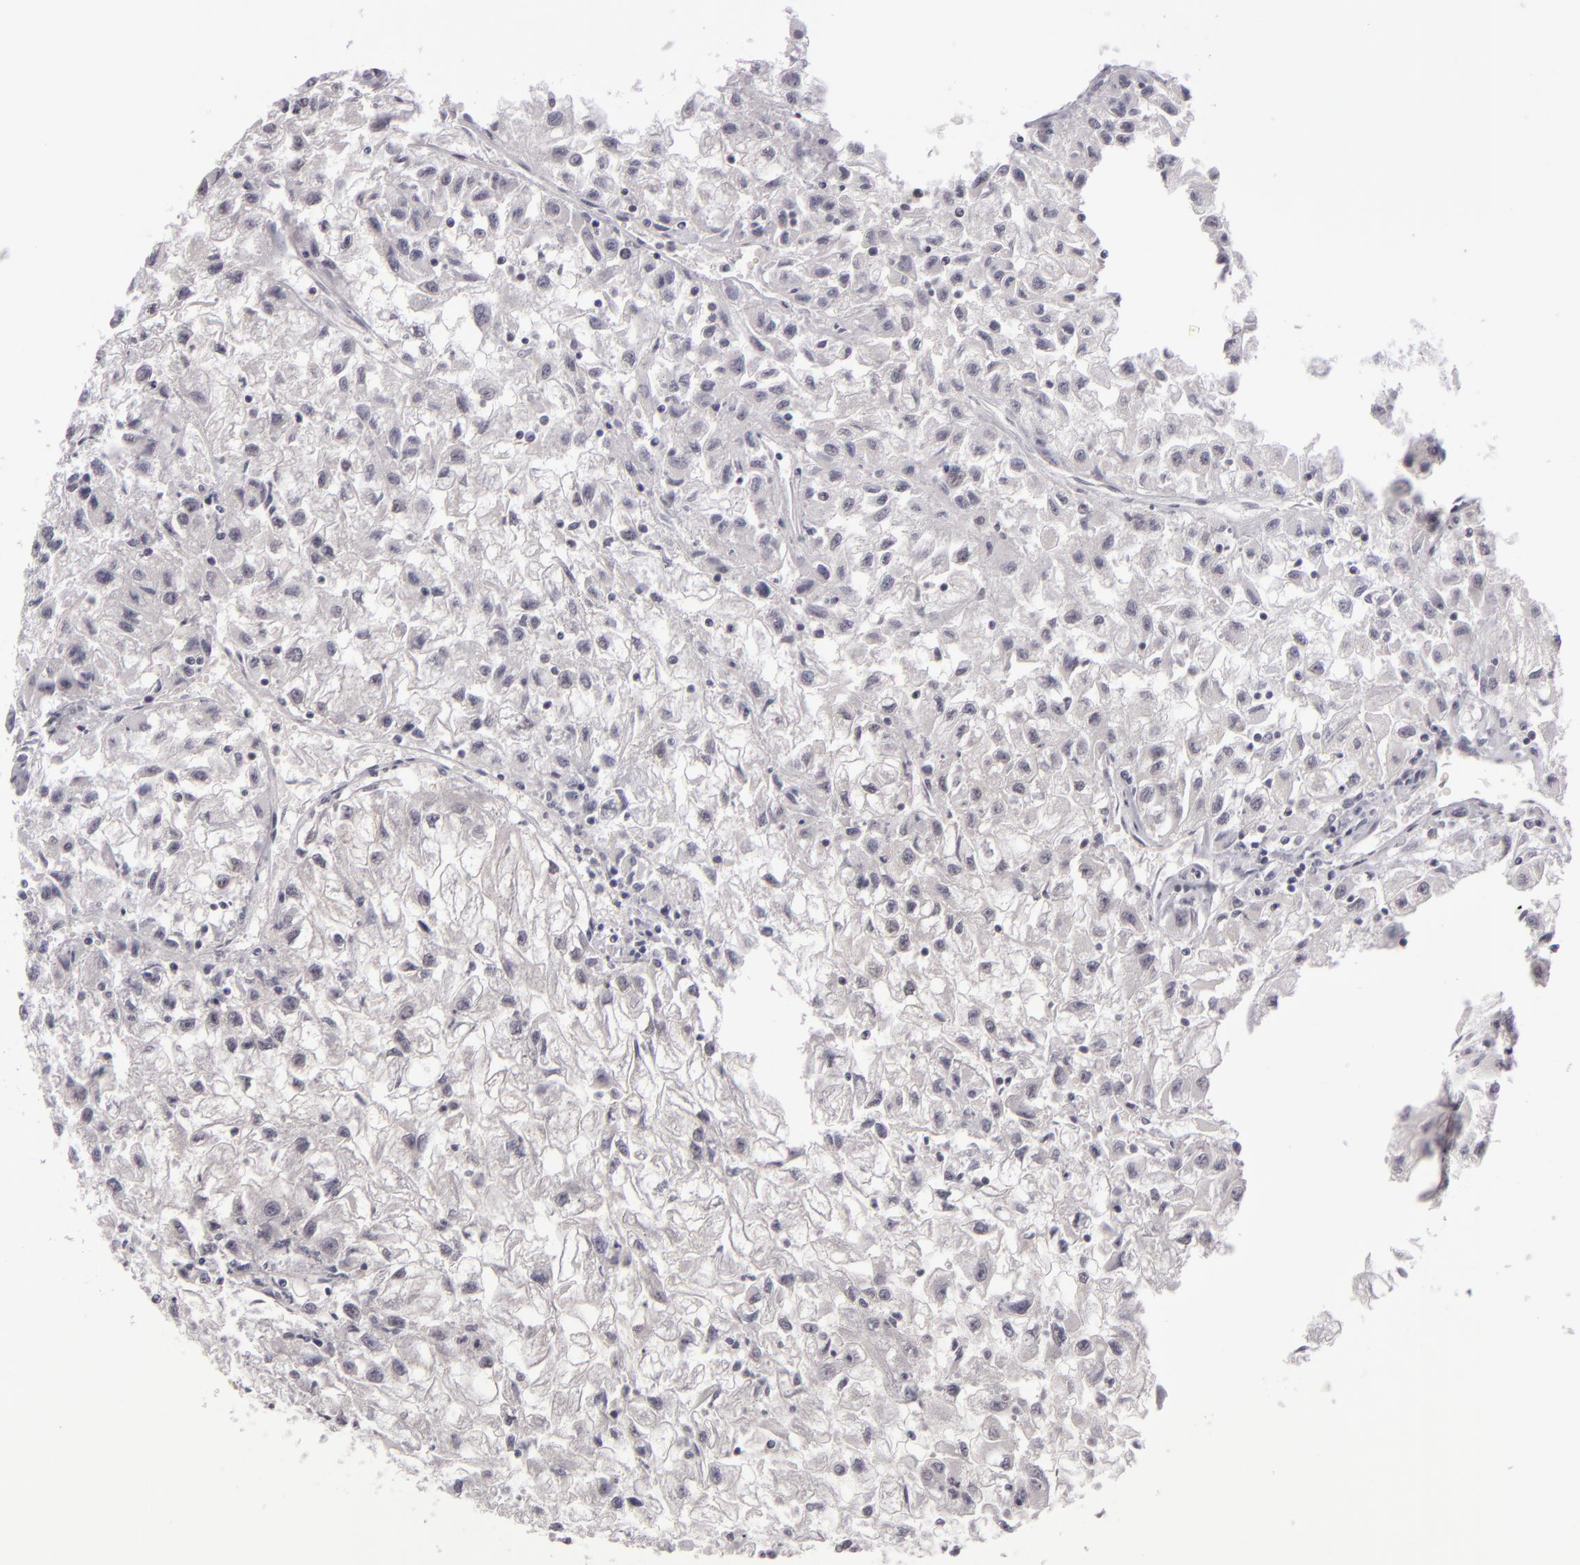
{"staining": {"intensity": "negative", "quantity": "none", "location": "none"}, "tissue": "renal cancer", "cell_type": "Tumor cells", "image_type": "cancer", "snomed": [{"axis": "morphology", "description": "Adenocarcinoma, NOS"}, {"axis": "topography", "description": "Kidney"}], "caption": "A high-resolution image shows immunohistochemistry (IHC) staining of renal cancer (adenocarcinoma), which reveals no significant positivity in tumor cells.", "gene": "ZNF205", "patient": {"sex": "male", "age": 59}}